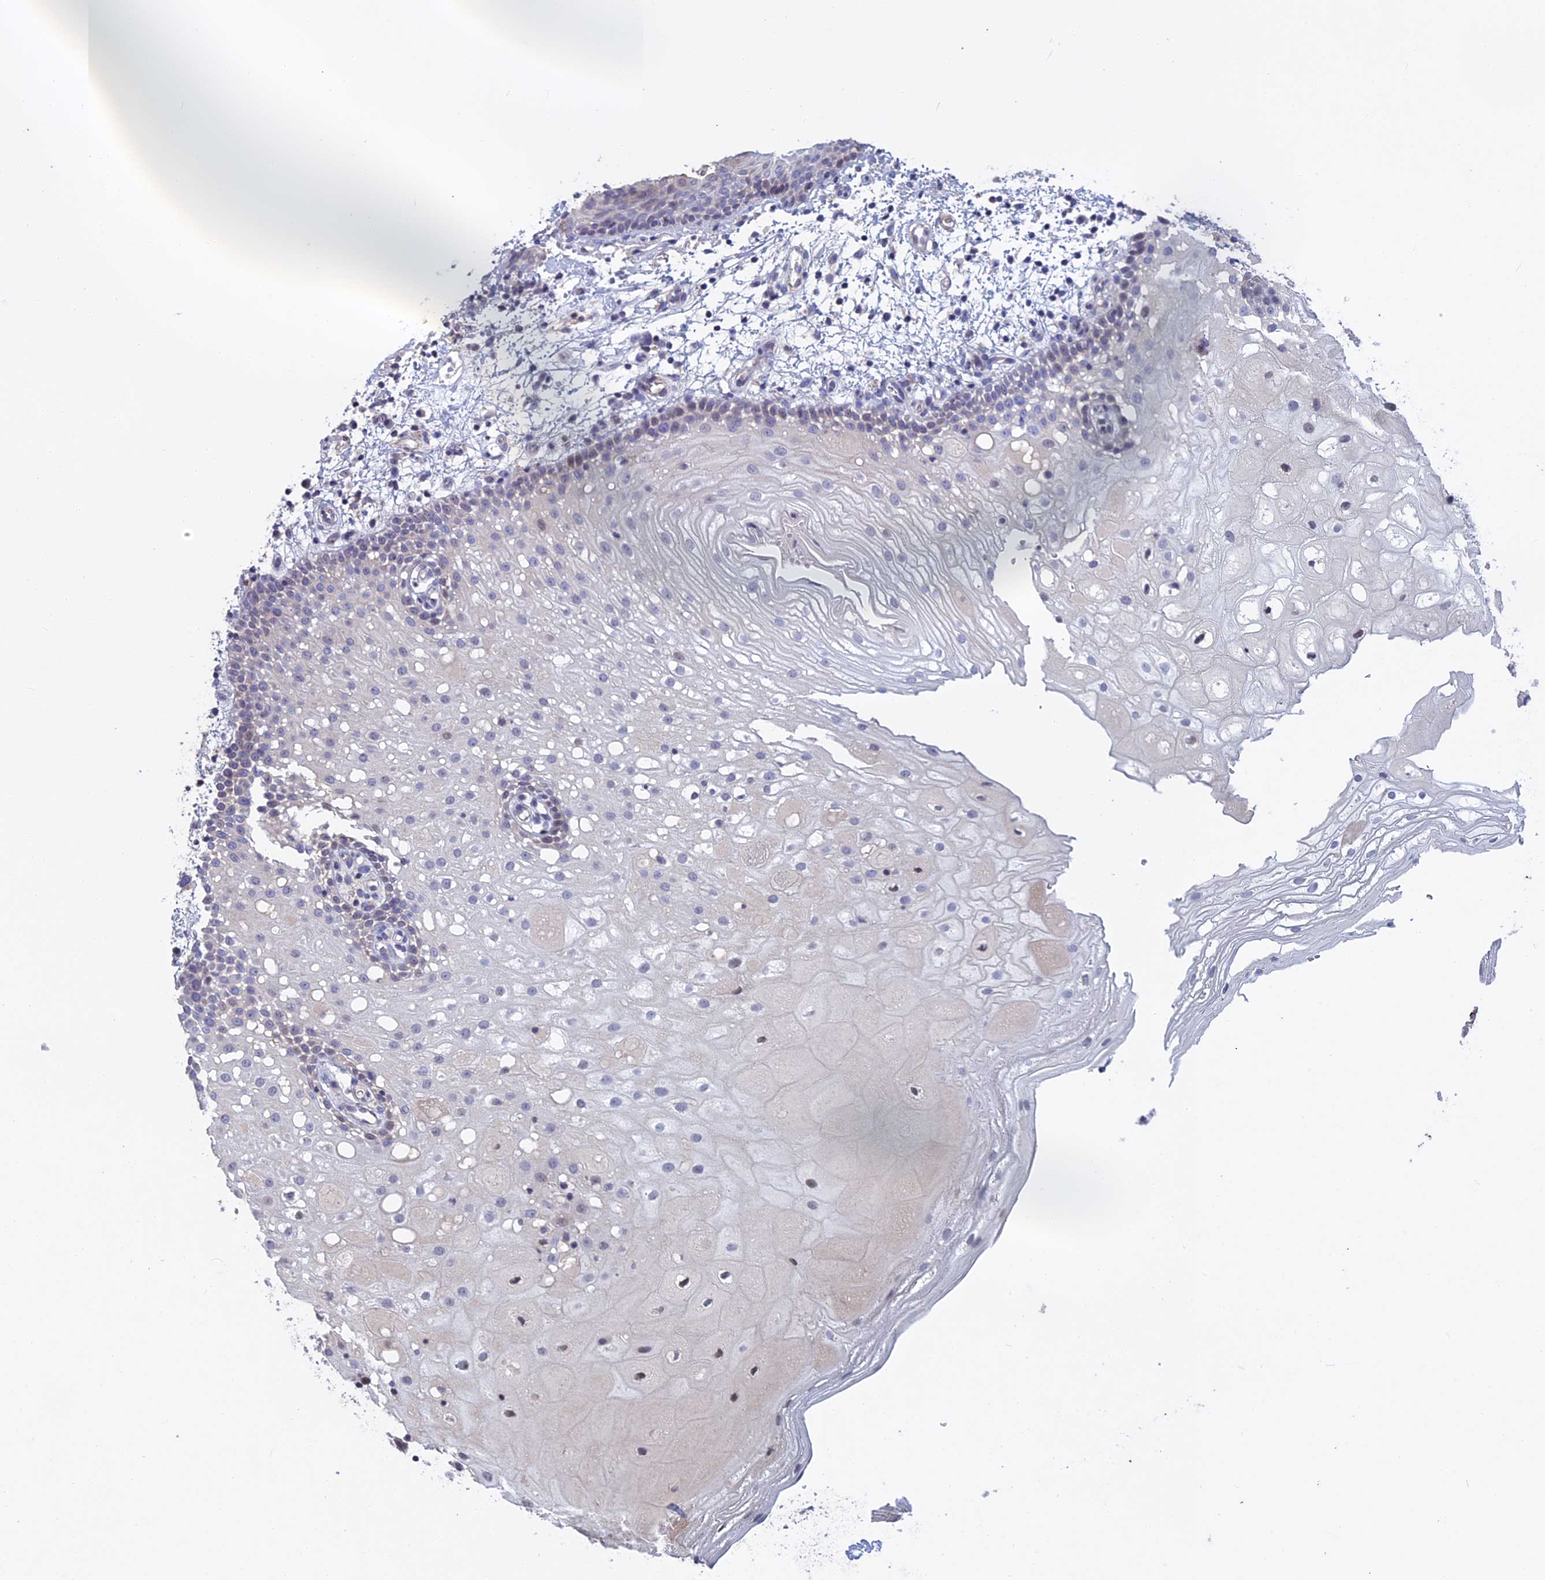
{"staining": {"intensity": "weak", "quantity": "<25%", "location": "cytoplasmic/membranous"}, "tissue": "oral mucosa", "cell_type": "Squamous epithelial cells", "image_type": "normal", "snomed": [{"axis": "morphology", "description": "Normal tissue, NOS"}, {"axis": "topography", "description": "Oral tissue"}], "caption": "An immunohistochemistry micrograph of unremarkable oral mucosa is shown. There is no staining in squamous epithelial cells of oral mucosa.", "gene": "LYPD5", "patient": {"sex": "male", "age": 74}}